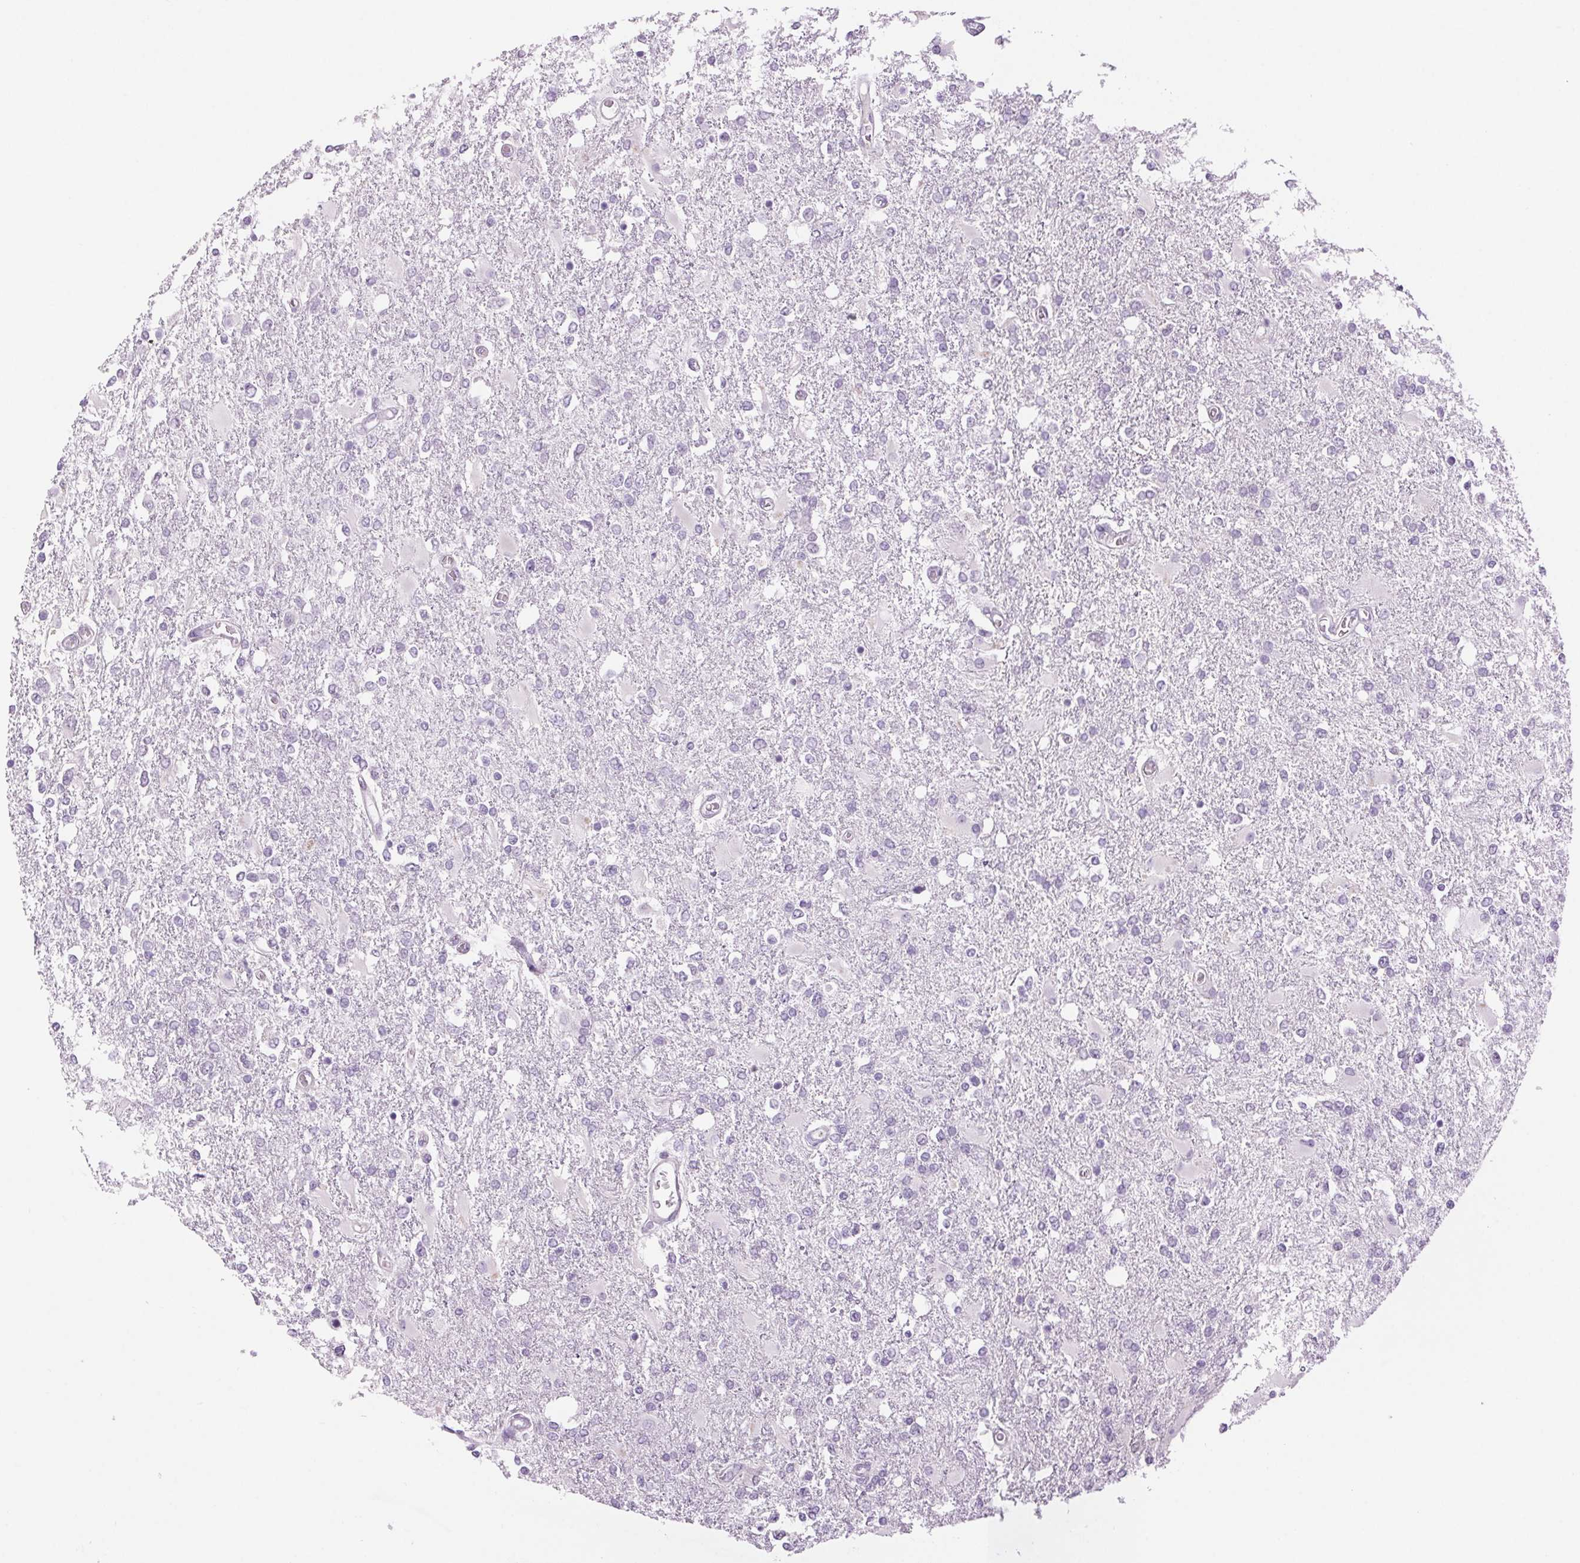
{"staining": {"intensity": "negative", "quantity": "none", "location": "none"}, "tissue": "glioma", "cell_type": "Tumor cells", "image_type": "cancer", "snomed": [{"axis": "morphology", "description": "Glioma, malignant, High grade"}, {"axis": "topography", "description": "Cerebral cortex"}], "caption": "DAB immunohistochemical staining of human malignant high-grade glioma shows no significant expression in tumor cells.", "gene": "SLC6A19", "patient": {"sex": "male", "age": 79}}